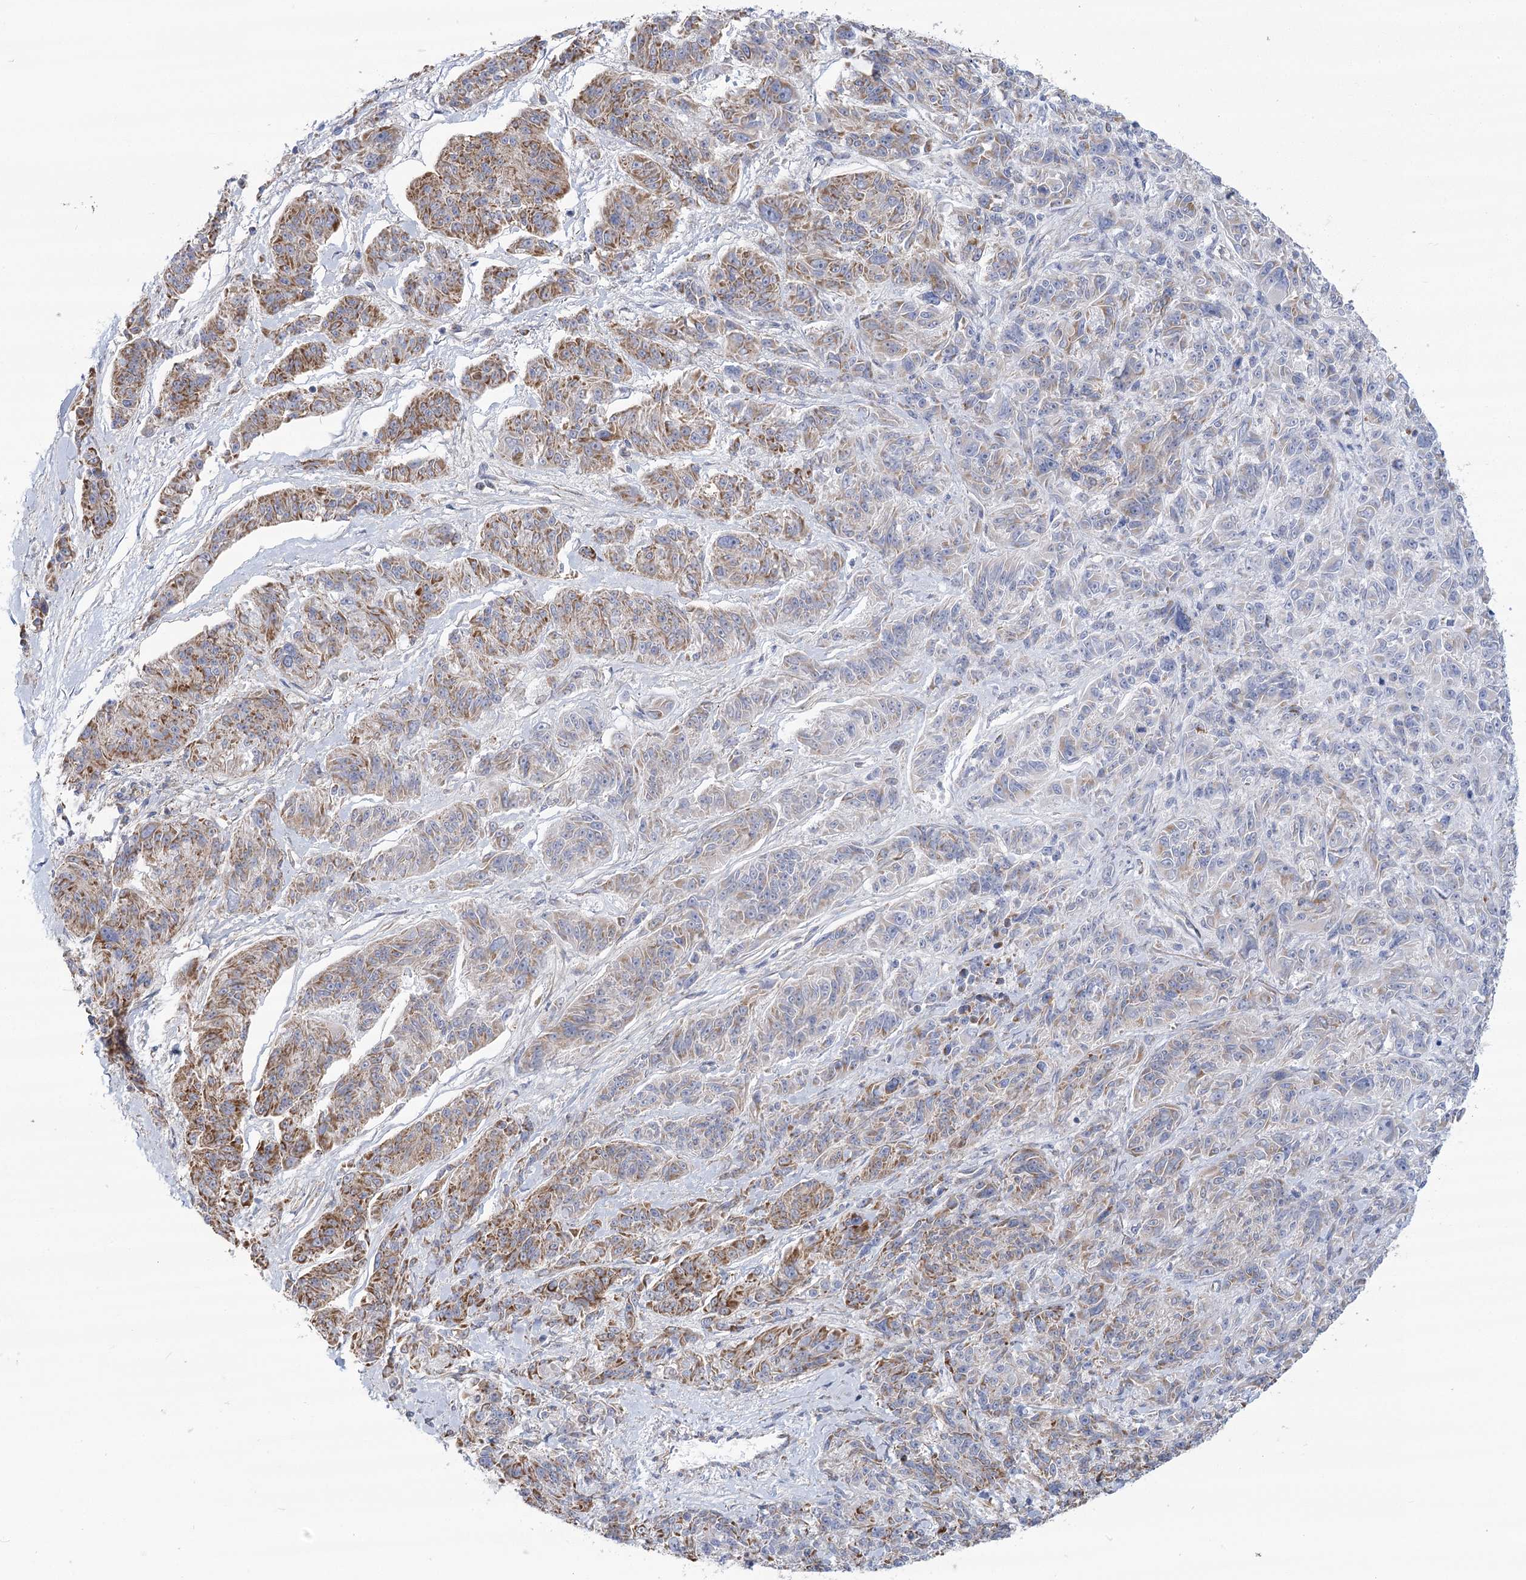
{"staining": {"intensity": "moderate", "quantity": "25%-75%", "location": "cytoplasmic/membranous"}, "tissue": "melanoma", "cell_type": "Tumor cells", "image_type": "cancer", "snomed": [{"axis": "morphology", "description": "Malignant melanoma, NOS"}, {"axis": "topography", "description": "Skin"}], "caption": "Moderate cytoplasmic/membranous protein expression is seen in approximately 25%-75% of tumor cells in melanoma.", "gene": "SNX7", "patient": {"sex": "male", "age": 53}}